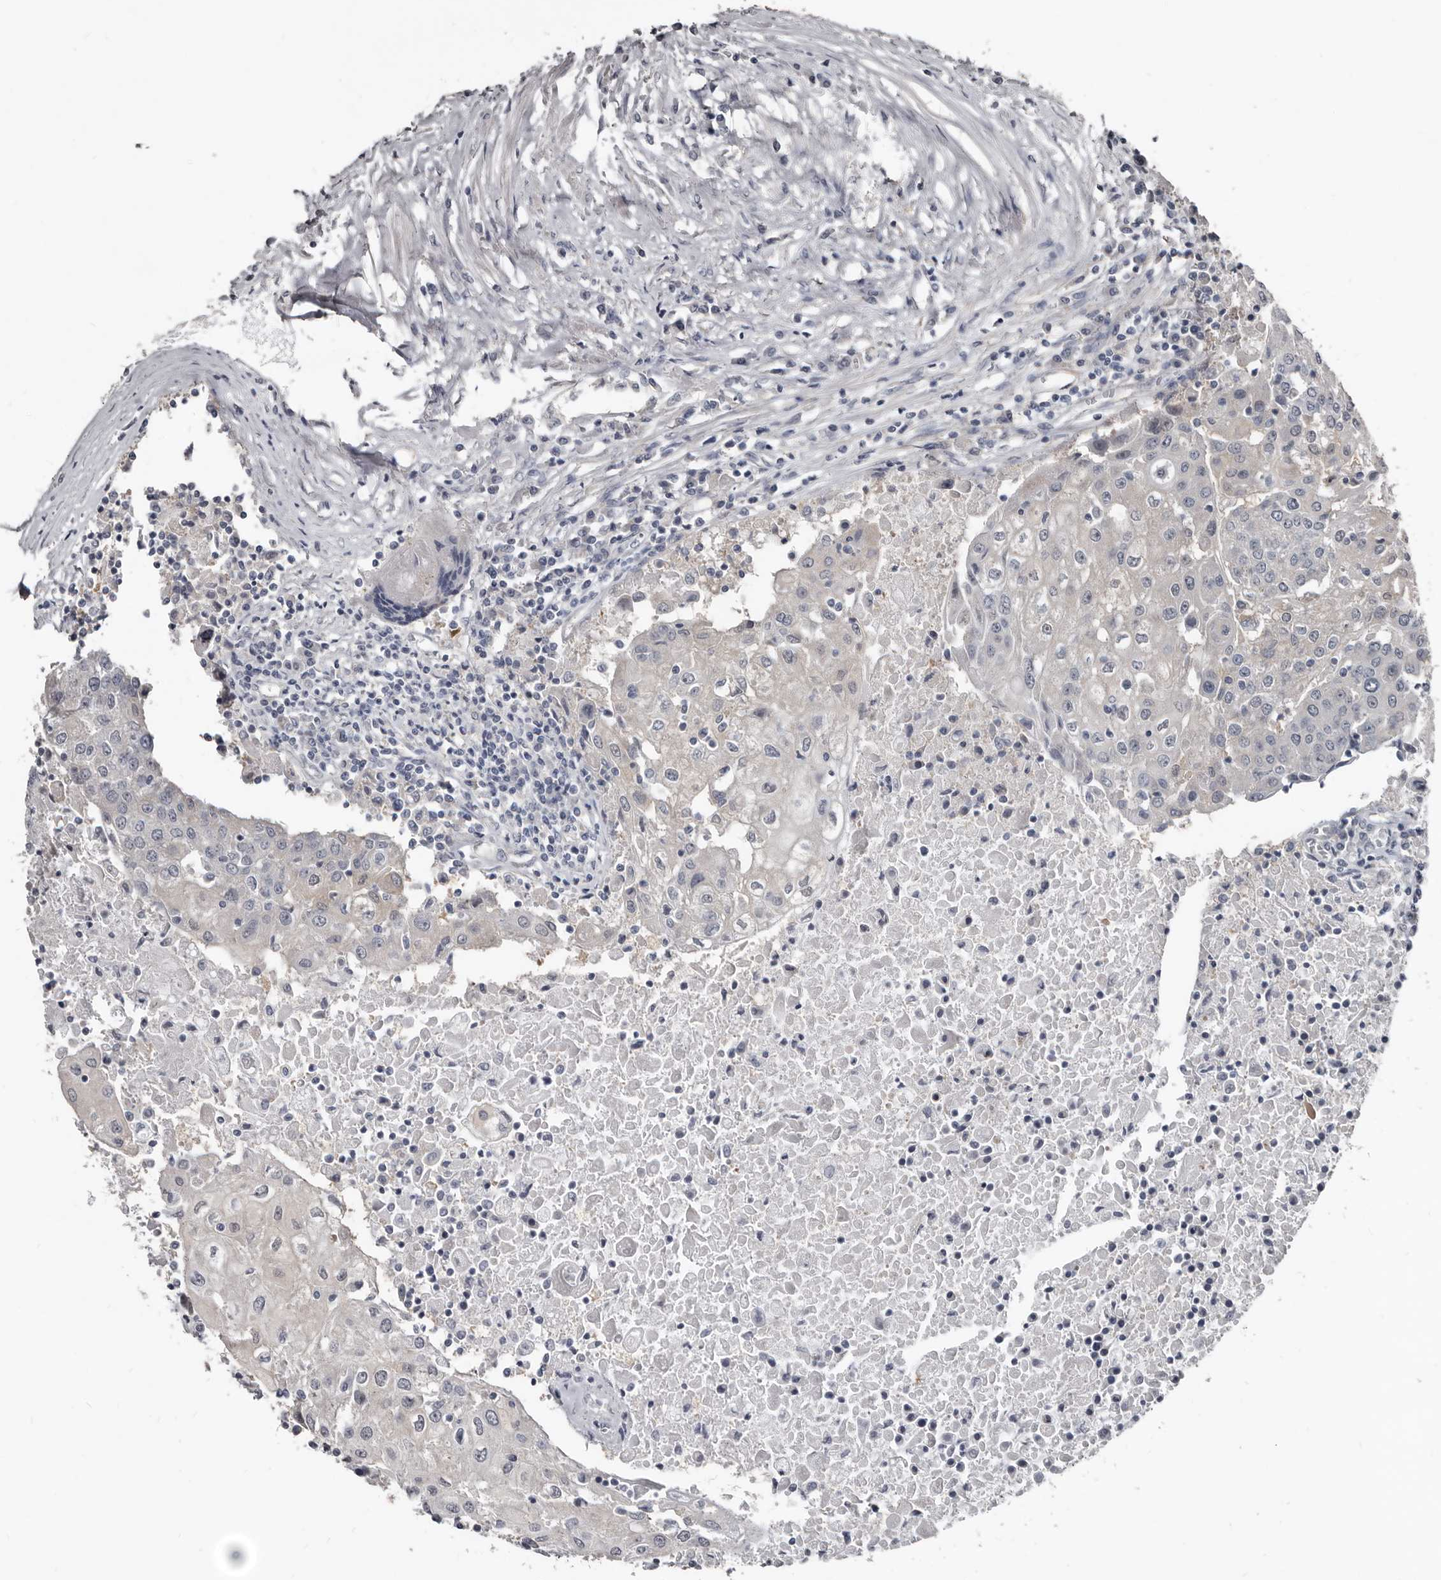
{"staining": {"intensity": "negative", "quantity": "none", "location": "none"}, "tissue": "urothelial cancer", "cell_type": "Tumor cells", "image_type": "cancer", "snomed": [{"axis": "morphology", "description": "Urothelial carcinoma, High grade"}, {"axis": "topography", "description": "Urinary bladder"}], "caption": "DAB (3,3'-diaminobenzidine) immunohistochemical staining of human high-grade urothelial carcinoma demonstrates no significant positivity in tumor cells.", "gene": "DHPS", "patient": {"sex": "female", "age": 85}}